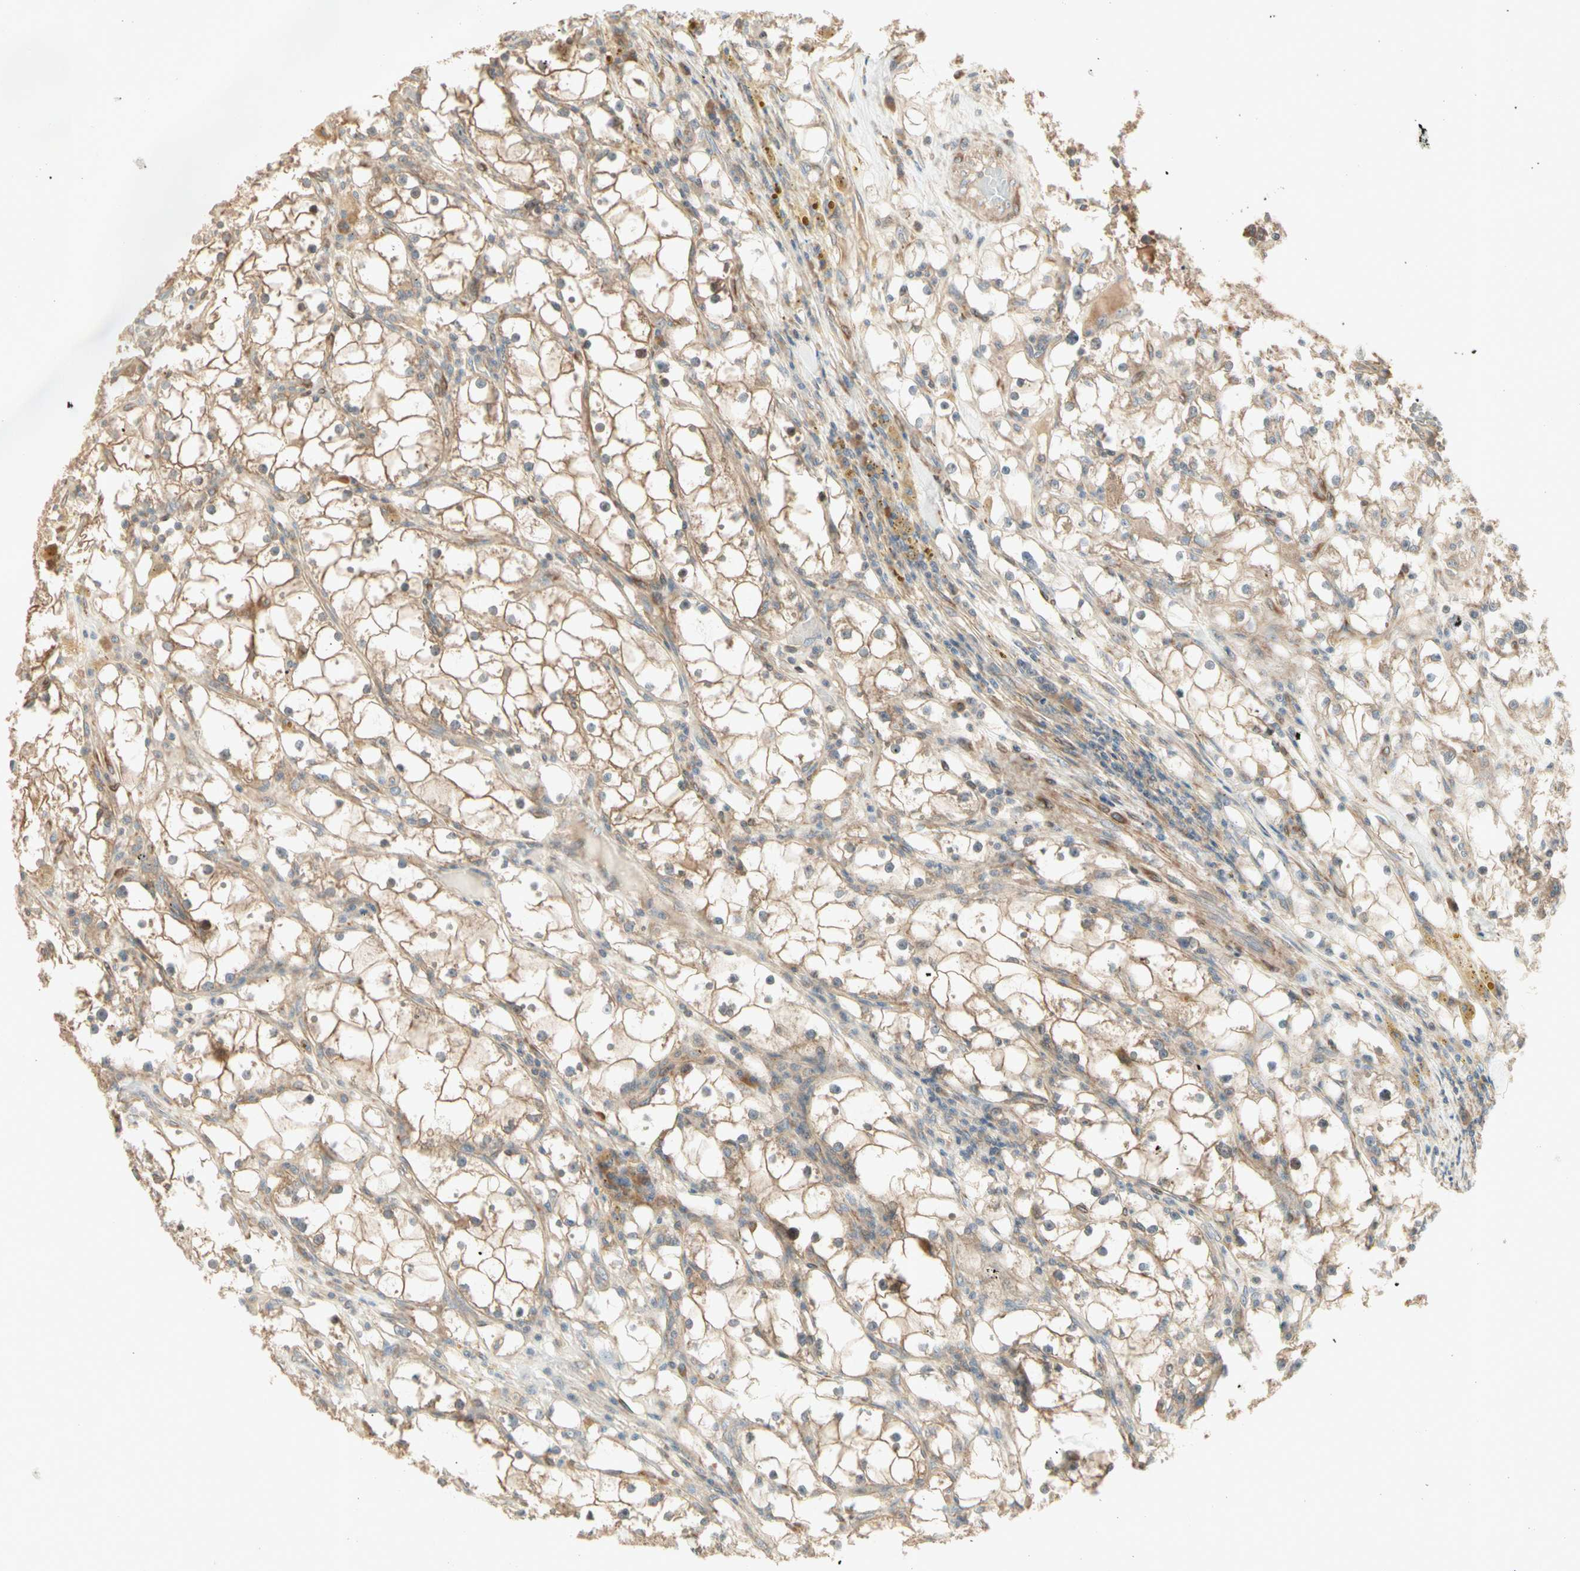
{"staining": {"intensity": "moderate", "quantity": ">75%", "location": "cytoplasmic/membranous"}, "tissue": "renal cancer", "cell_type": "Tumor cells", "image_type": "cancer", "snomed": [{"axis": "morphology", "description": "Adenocarcinoma, NOS"}, {"axis": "topography", "description": "Kidney"}], "caption": "Human renal cancer (adenocarcinoma) stained for a protein (brown) demonstrates moderate cytoplasmic/membranous positive staining in approximately >75% of tumor cells.", "gene": "IRAG1", "patient": {"sex": "male", "age": 56}}